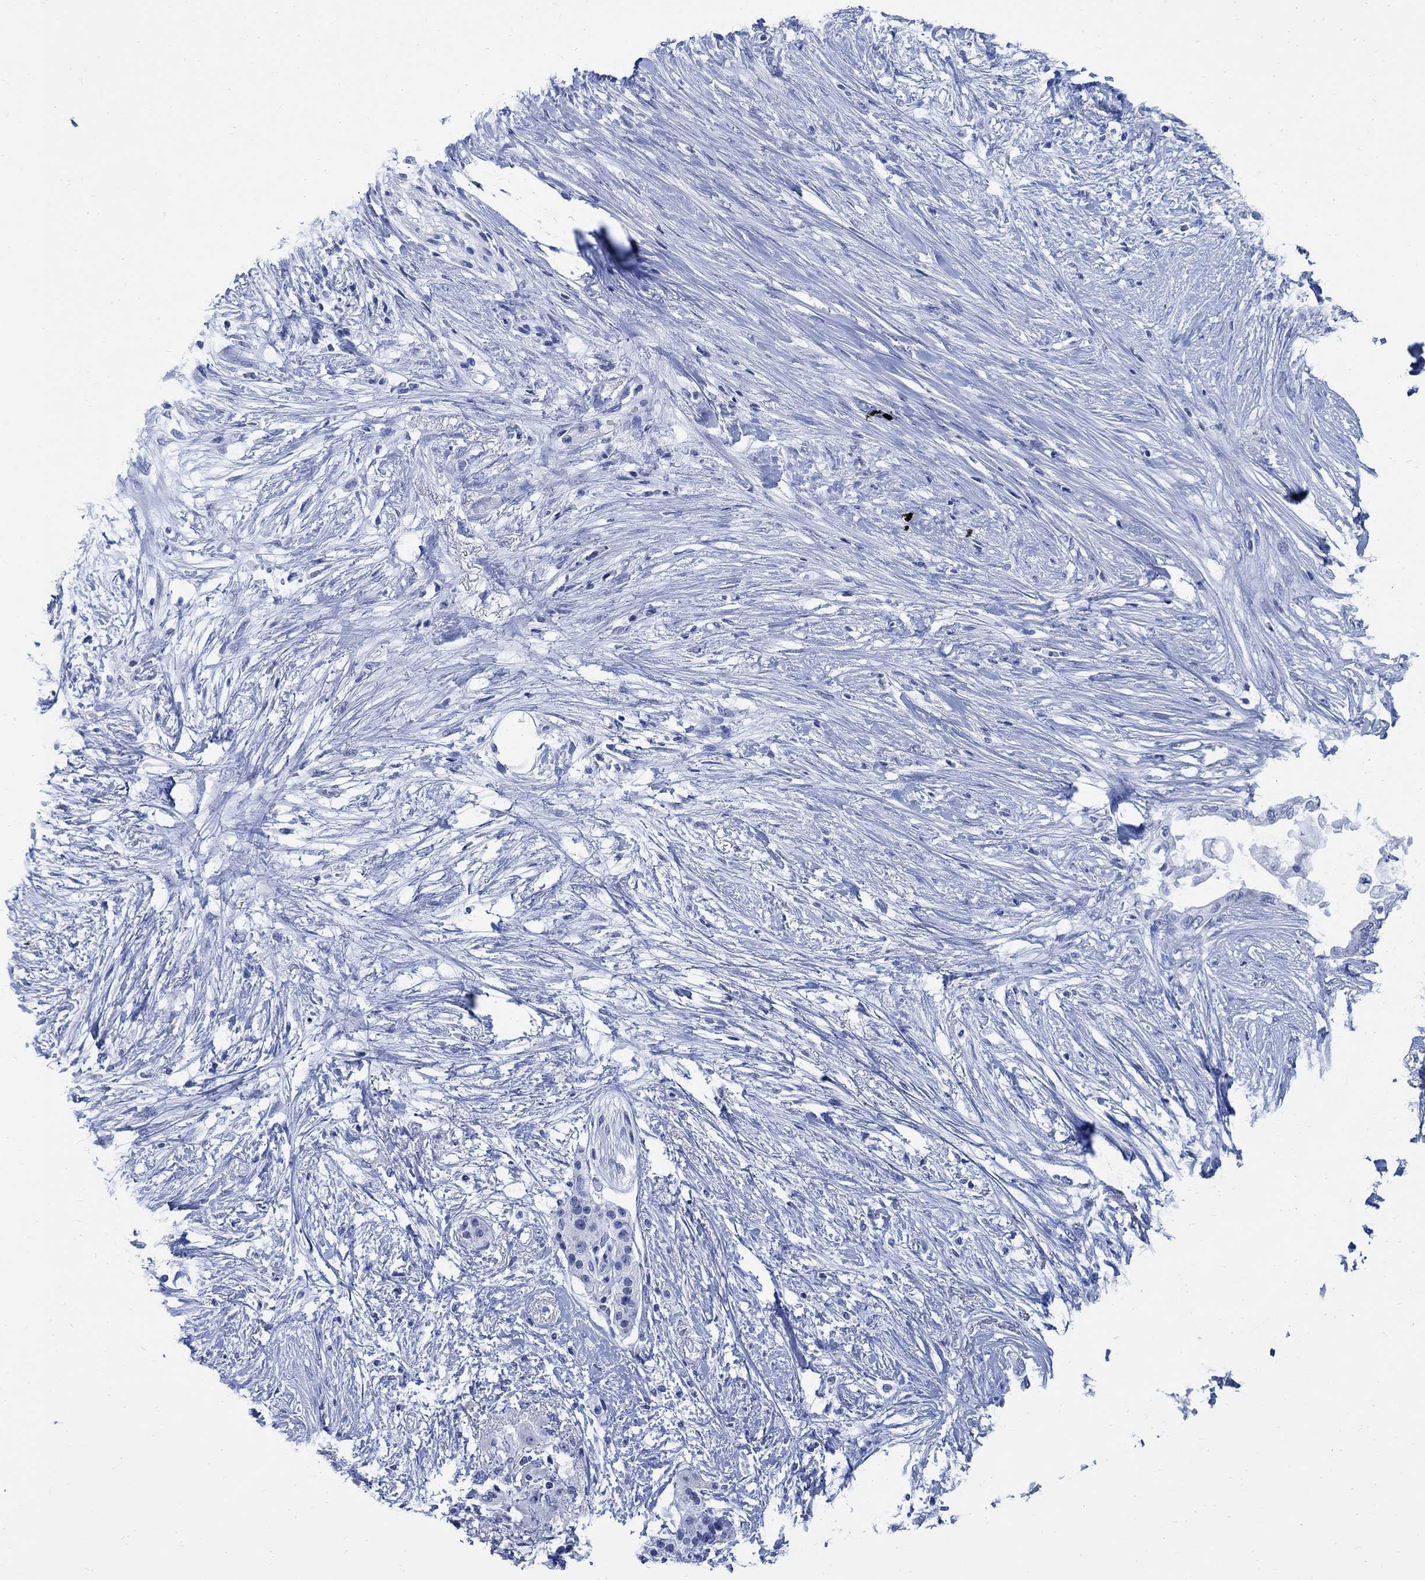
{"staining": {"intensity": "negative", "quantity": "none", "location": "none"}, "tissue": "pancreatic cancer", "cell_type": "Tumor cells", "image_type": "cancer", "snomed": [{"axis": "morphology", "description": "Normal tissue, NOS"}, {"axis": "morphology", "description": "Adenocarcinoma, NOS"}, {"axis": "topography", "description": "Pancreas"}, {"axis": "topography", "description": "Duodenum"}], "caption": "The micrograph reveals no significant staining in tumor cells of adenocarcinoma (pancreatic).", "gene": "CAMK2N1", "patient": {"sex": "female", "age": 60}}